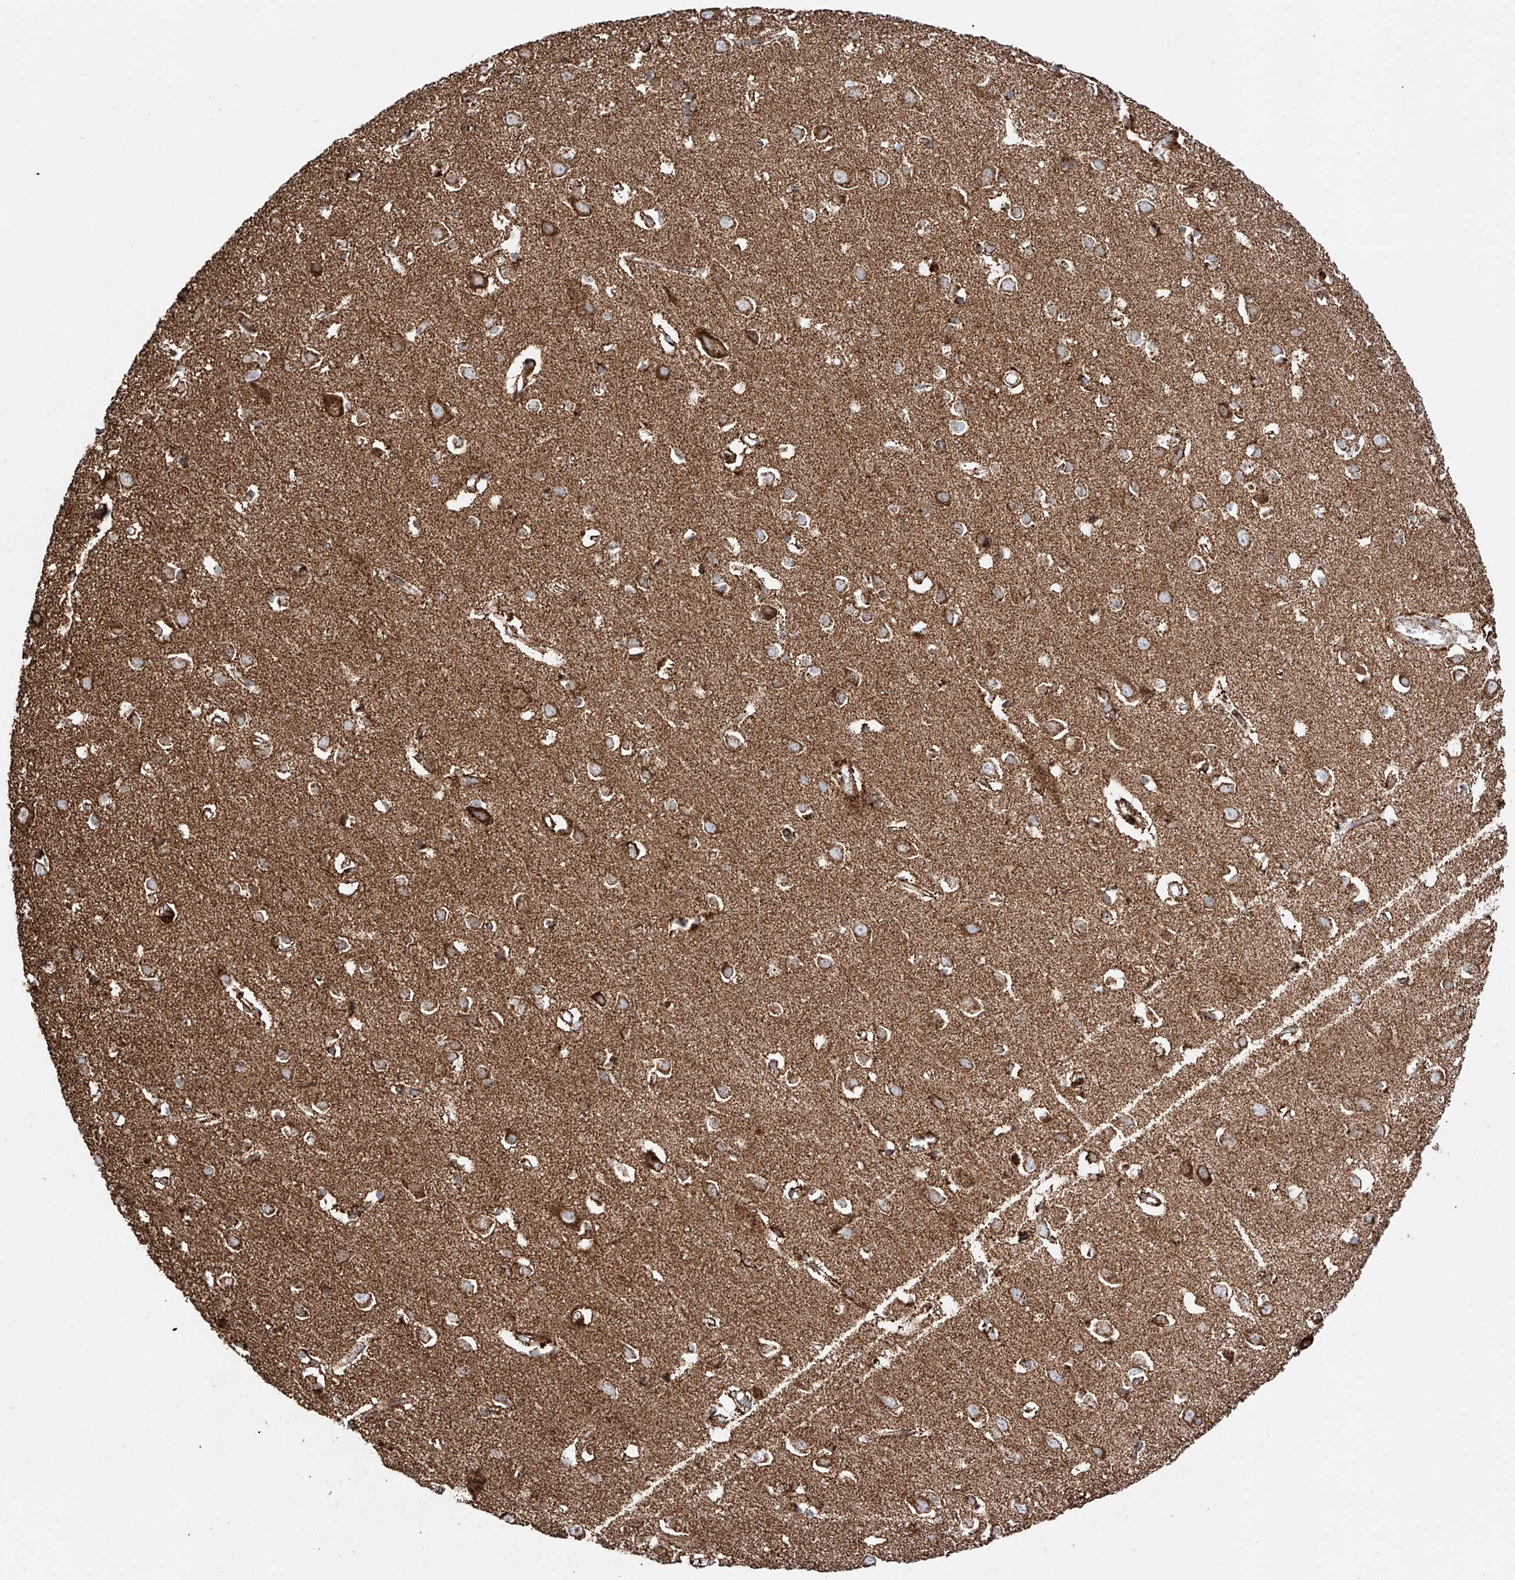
{"staining": {"intensity": "strong", "quantity": ">75%", "location": "cytoplasmic/membranous"}, "tissue": "cerebral cortex", "cell_type": "Endothelial cells", "image_type": "normal", "snomed": [{"axis": "morphology", "description": "Normal tissue, NOS"}, {"axis": "topography", "description": "Cerebral cortex"}], "caption": "Protein expression analysis of unremarkable human cerebral cortex reveals strong cytoplasmic/membranous positivity in about >75% of endothelial cells. Ihc stains the protein in brown and the nuclei are stained blue.", "gene": "TTC27", "patient": {"sex": "female", "age": 64}}